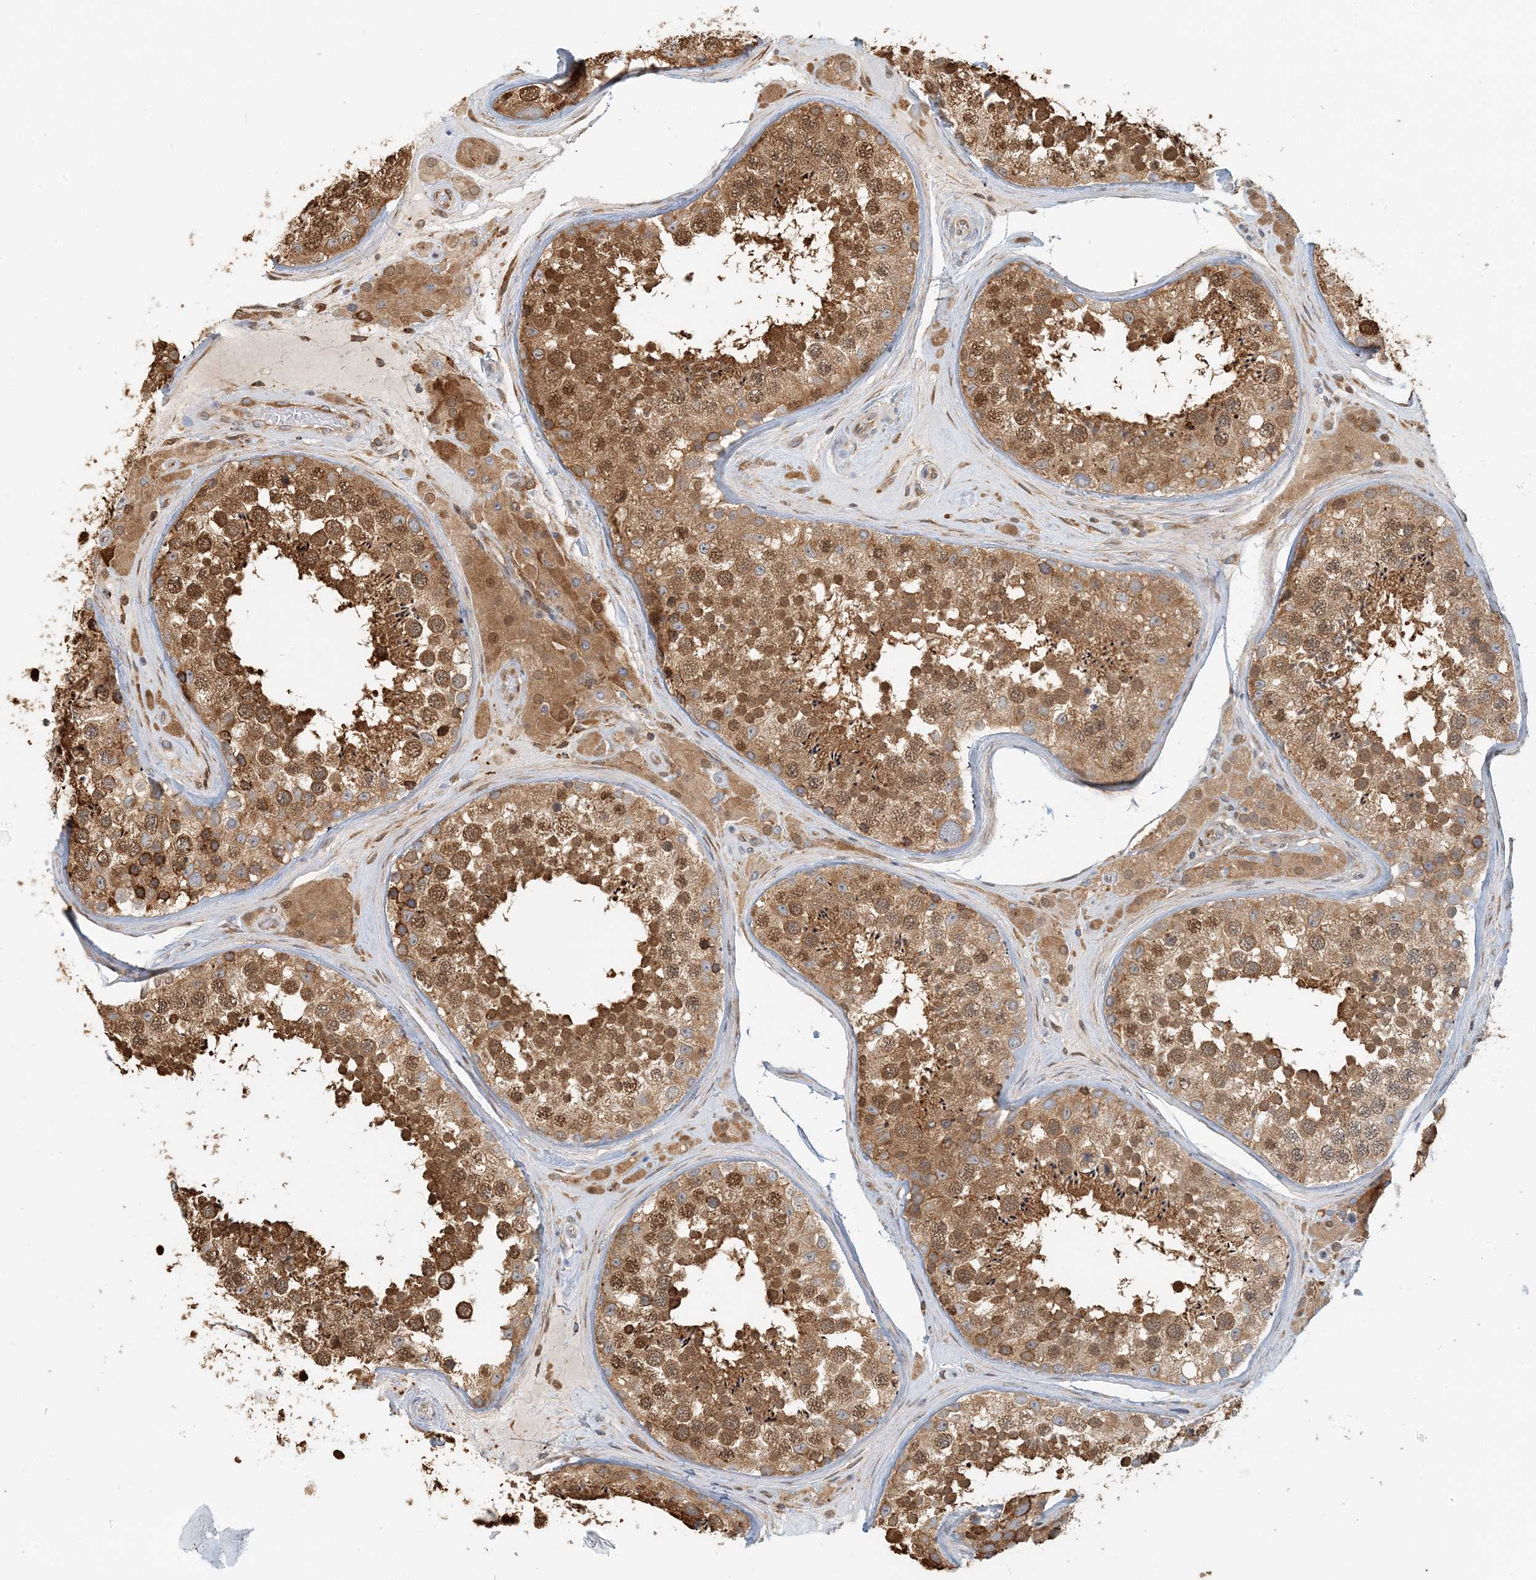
{"staining": {"intensity": "moderate", "quantity": ">75%", "location": "cytoplasmic/membranous"}, "tissue": "testis", "cell_type": "Cells in seminiferous ducts", "image_type": "normal", "snomed": [{"axis": "morphology", "description": "Normal tissue, NOS"}, {"axis": "topography", "description": "Testis"}], "caption": "Unremarkable testis was stained to show a protein in brown. There is medium levels of moderate cytoplasmic/membranous staining in approximately >75% of cells in seminiferous ducts.", "gene": "HNMT", "patient": {"sex": "male", "age": 46}}